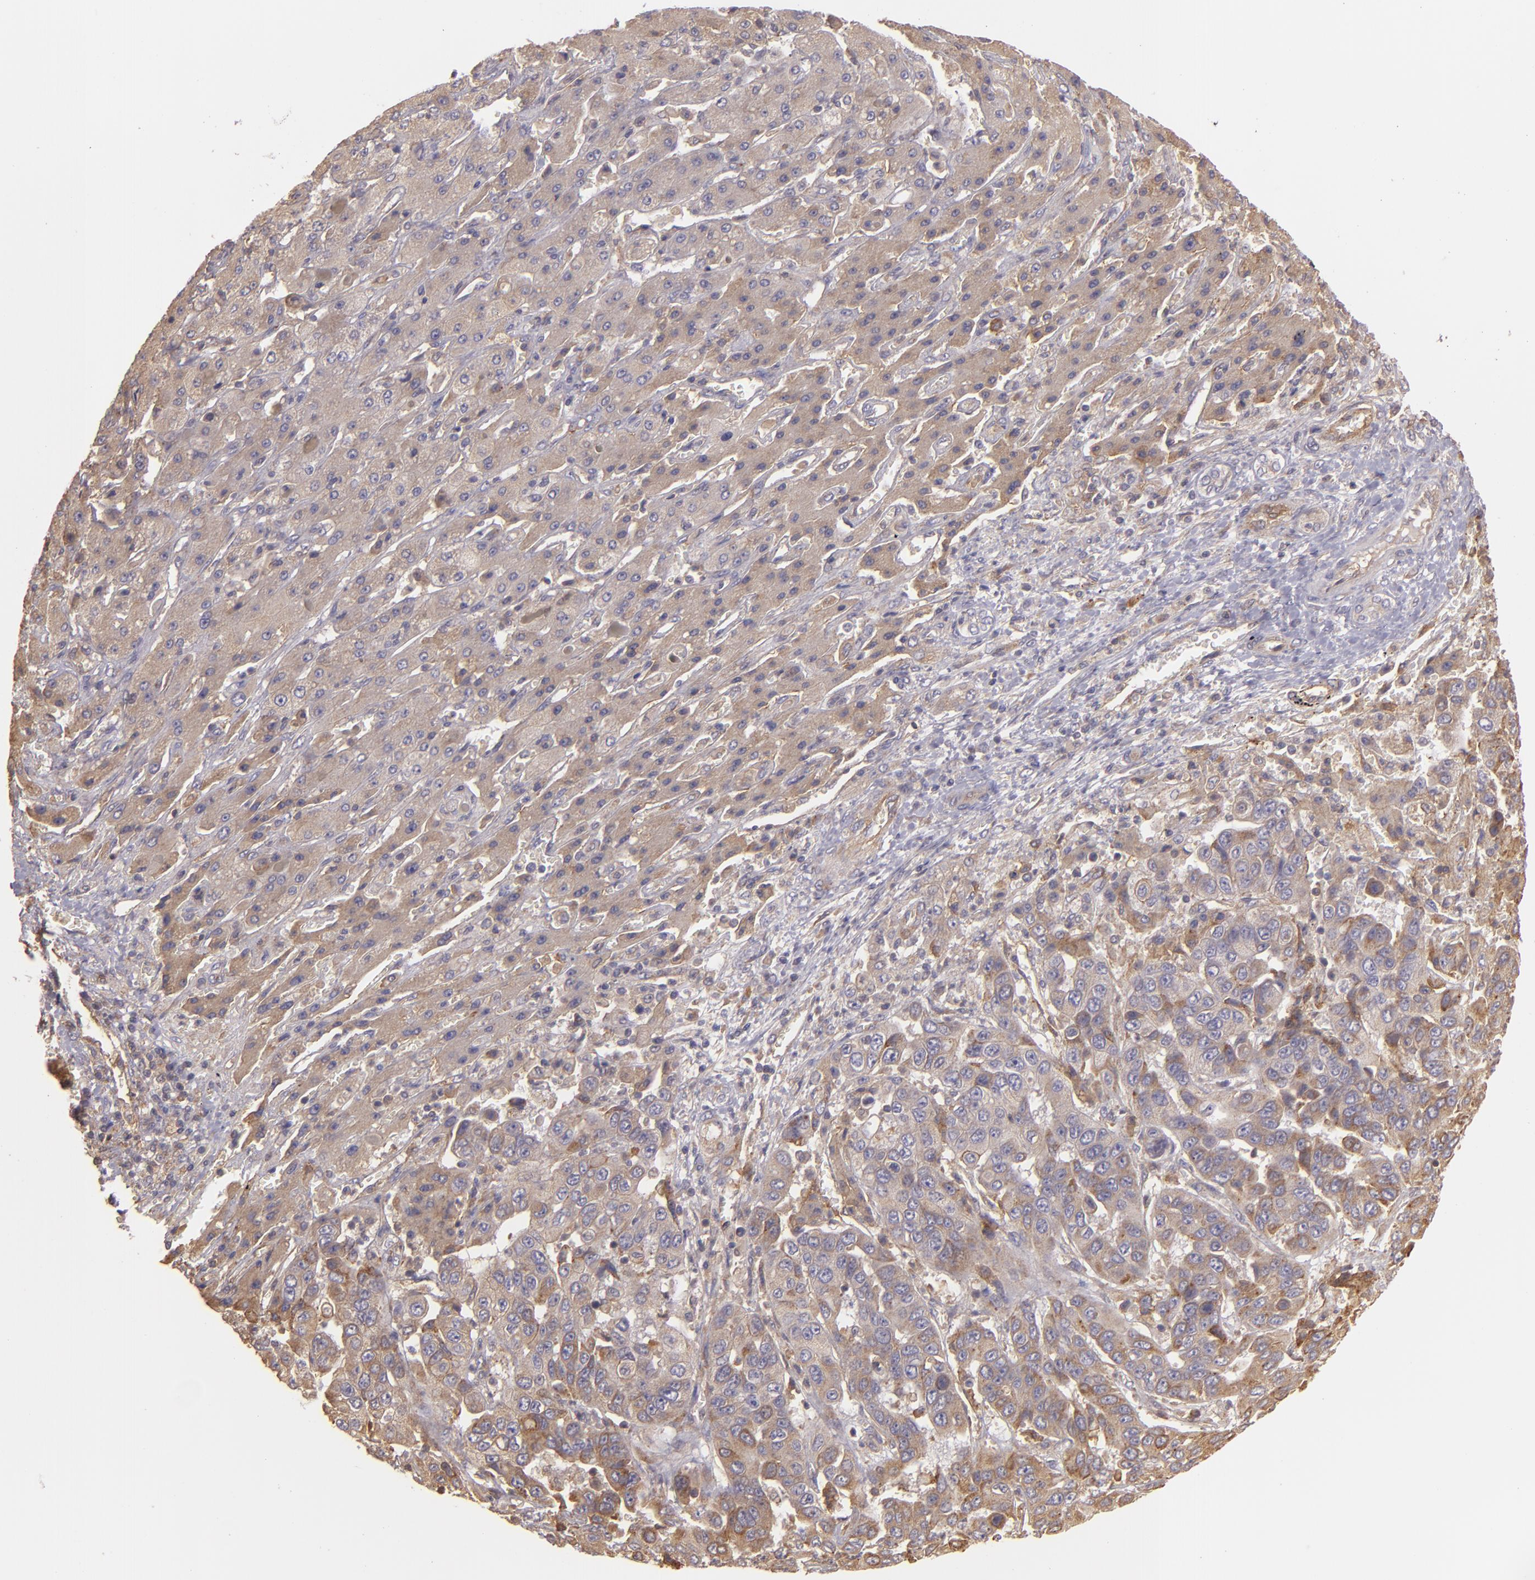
{"staining": {"intensity": "moderate", "quantity": ">75%", "location": "cytoplasmic/membranous"}, "tissue": "liver cancer", "cell_type": "Tumor cells", "image_type": "cancer", "snomed": [{"axis": "morphology", "description": "Cholangiocarcinoma"}, {"axis": "topography", "description": "Liver"}], "caption": "Liver cholangiocarcinoma was stained to show a protein in brown. There is medium levels of moderate cytoplasmic/membranous positivity in about >75% of tumor cells.", "gene": "ECE1", "patient": {"sex": "female", "age": 52}}